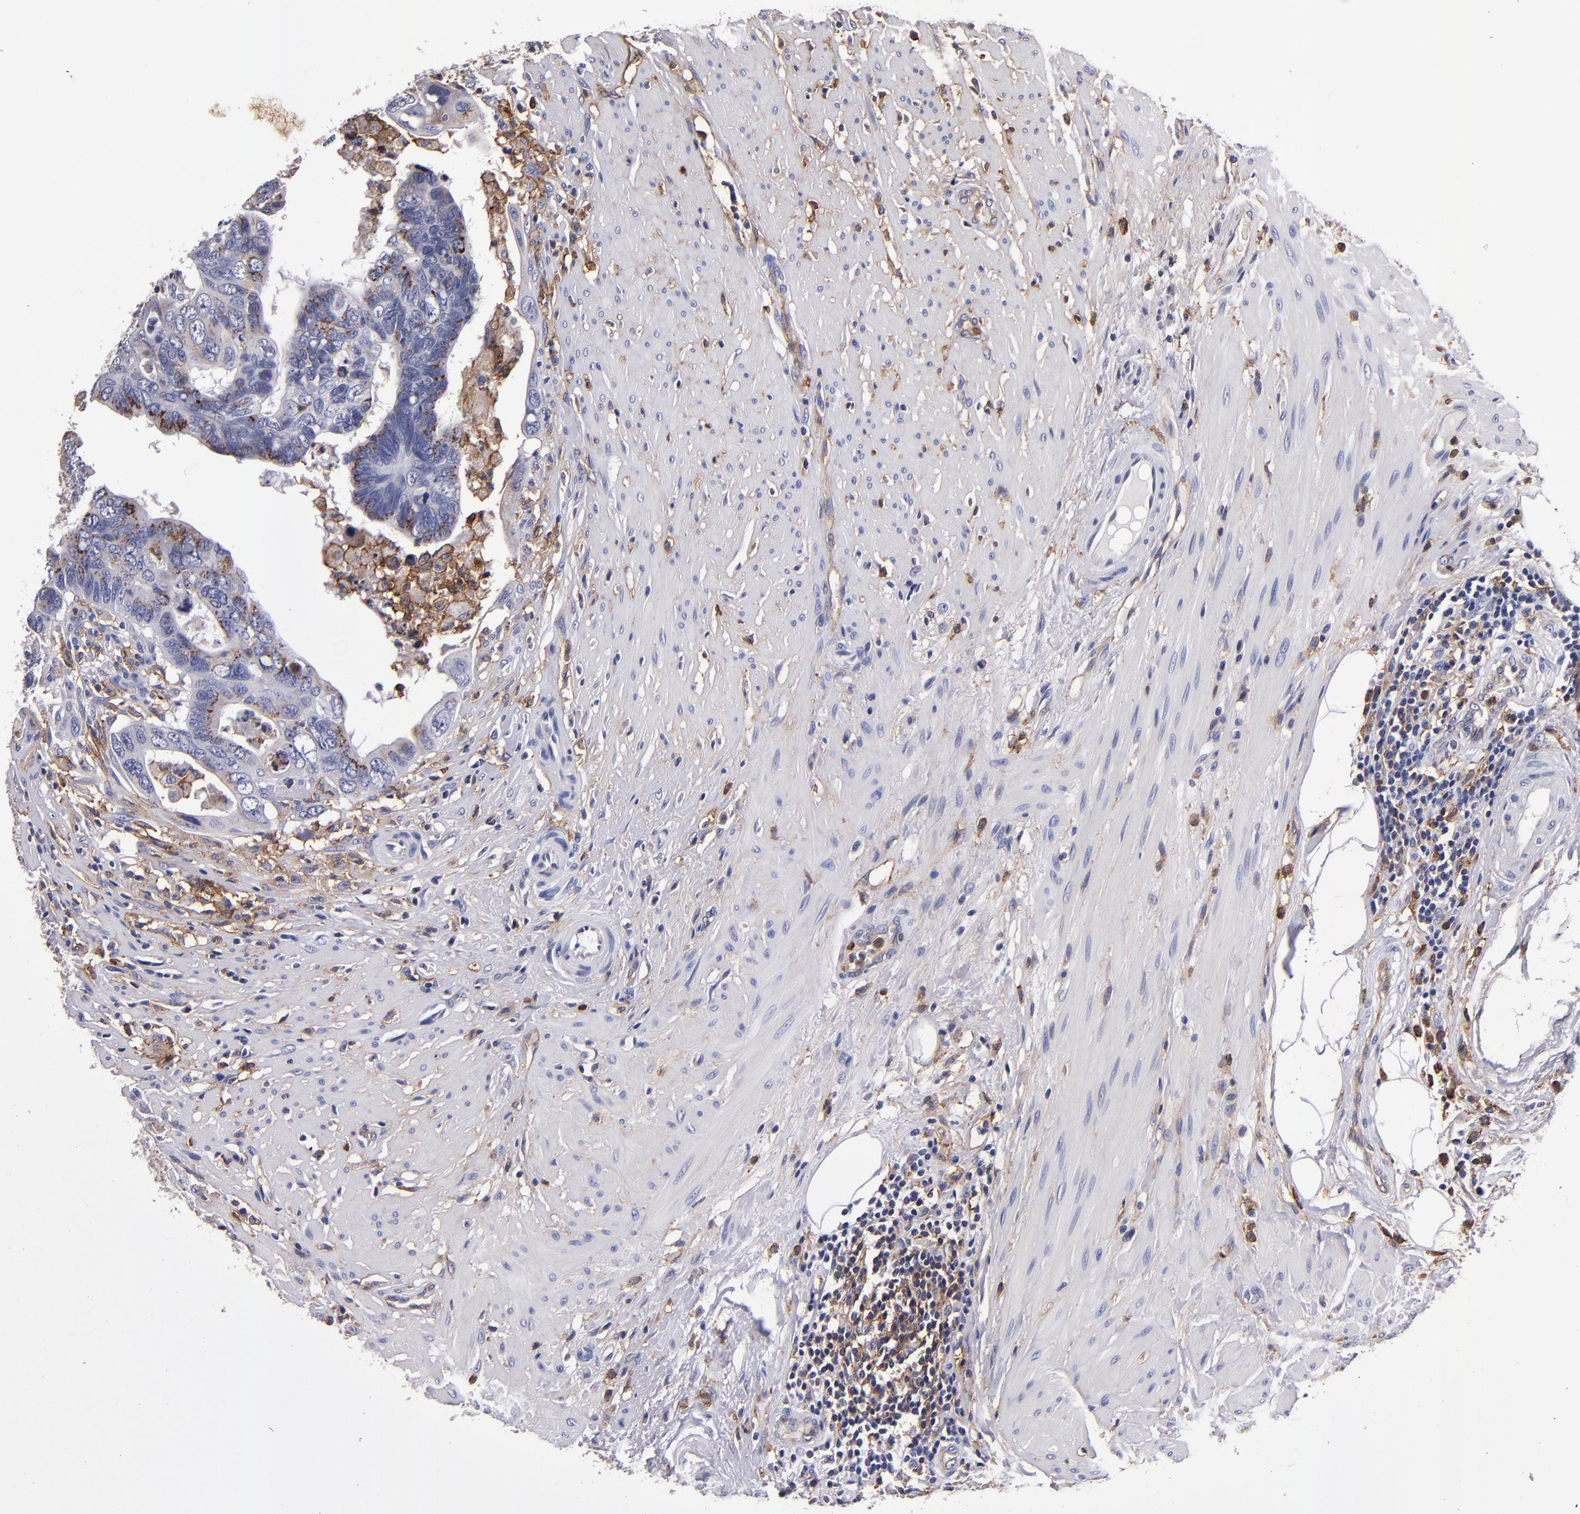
{"staining": {"intensity": "strong", "quantity": "<25%", "location": "cytoplasmic/membranous"}, "tissue": "colorectal cancer", "cell_type": "Tumor cells", "image_type": "cancer", "snomed": [{"axis": "morphology", "description": "Adenocarcinoma, NOS"}, {"axis": "topography", "description": "Rectum"}], "caption": "Human colorectal cancer (adenocarcinoma) stained for a protein (brown) shows strong cytoplasmic/membranous positive positivity in approximately <25% of tumor cells.", "gene": "SIRPA", "patient": {"sex": "male", "age": 53}}